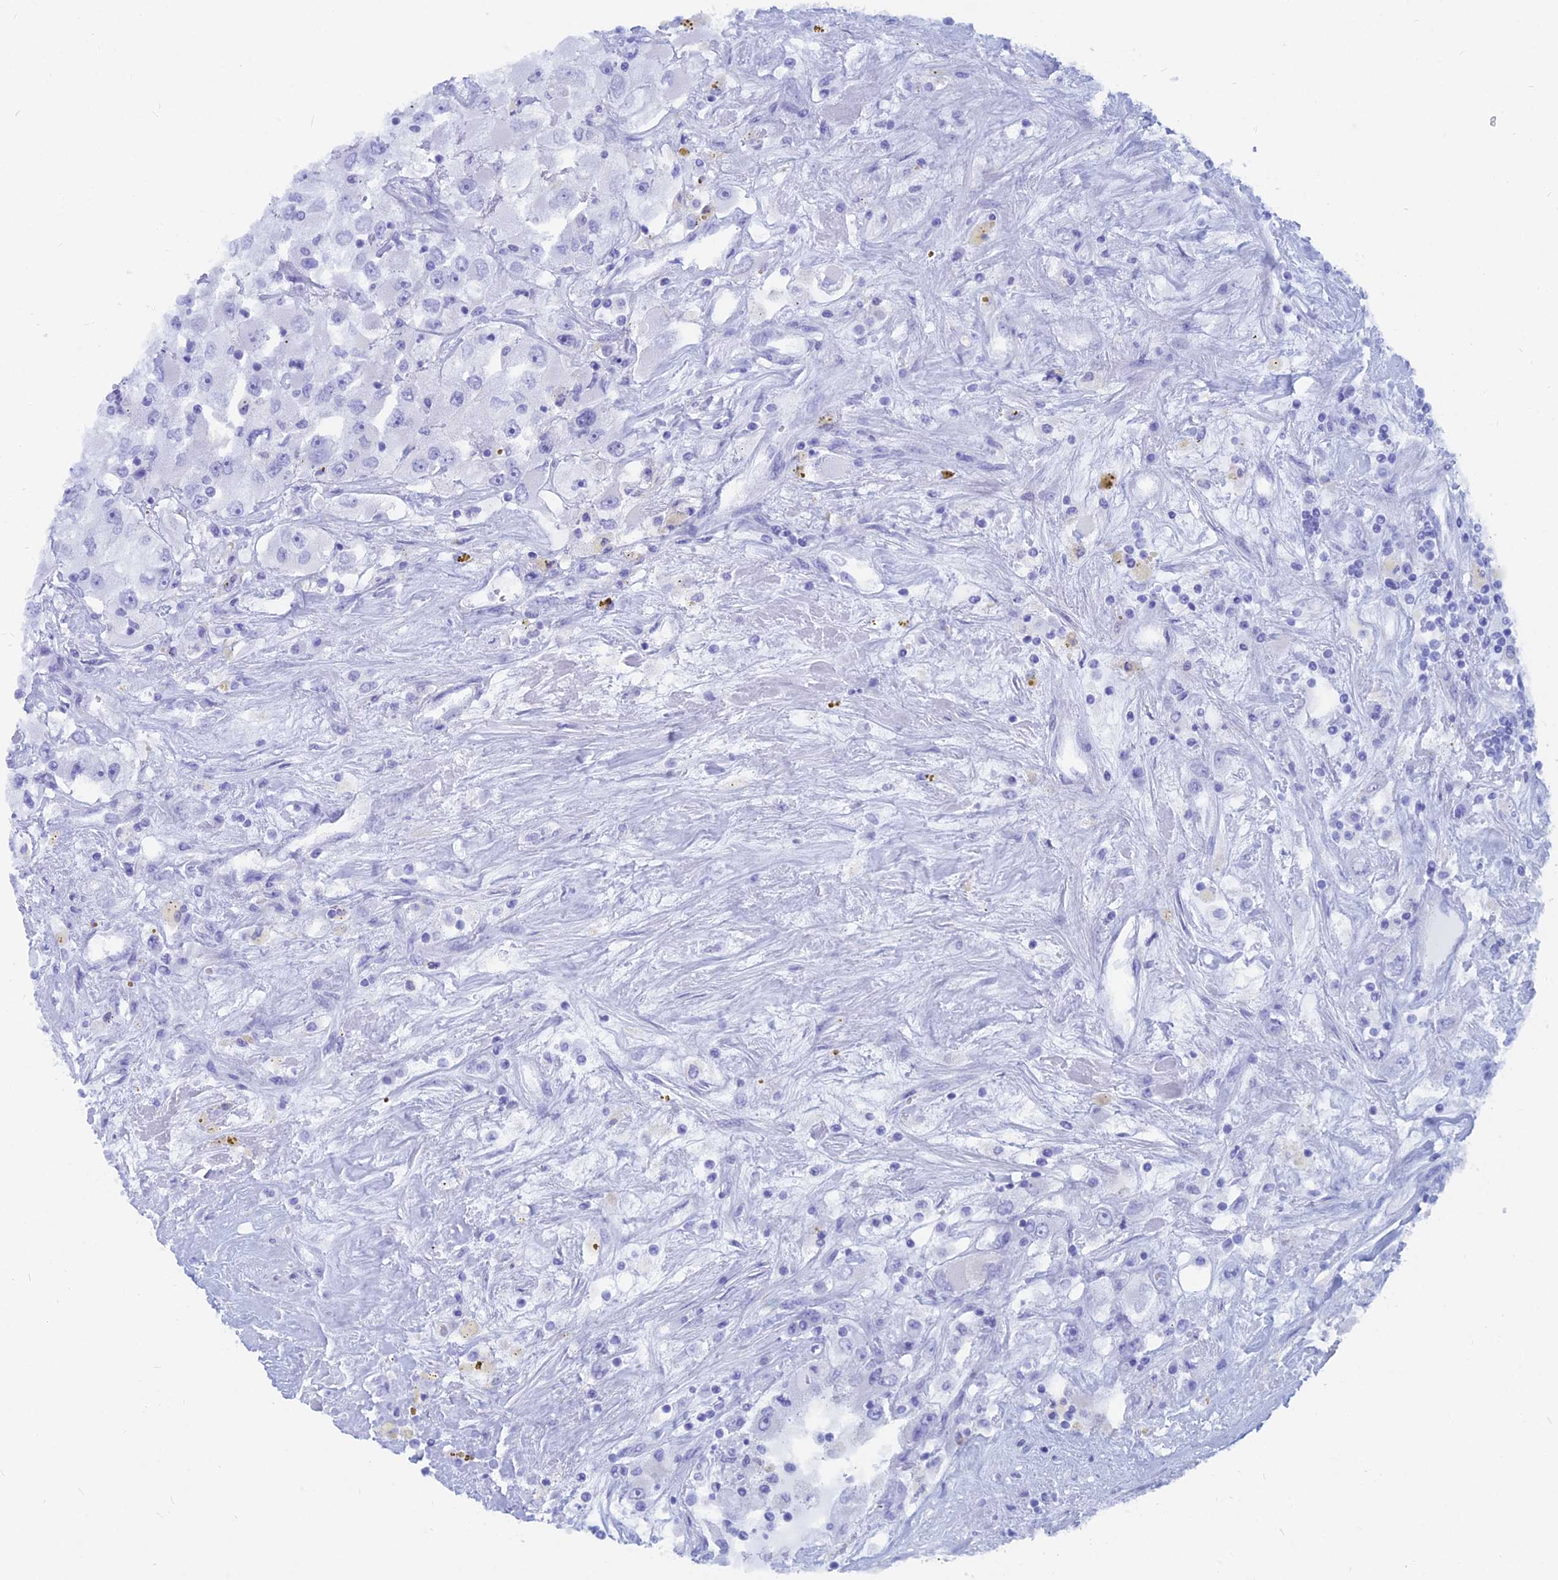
{"staining": {"intensity": "negative", "quantity": "none", "location": "none"}, "tissue": "renal cancer", "cell_type": "Tumor cells", "image_type": "cancer", "snomed": [{"axis": "morphology", "description": "Adenocarcinoma, NOS"}, {"axis": "topography", "description": "Kidney"}], "caption": "This is an immunohistochemistry (IHC) photomicrograph of human adenocarcinoma (renal). There is no positivity in tumor cells.", "gene": "CAPS", "patient": {"sex": "female", "age": 52}}